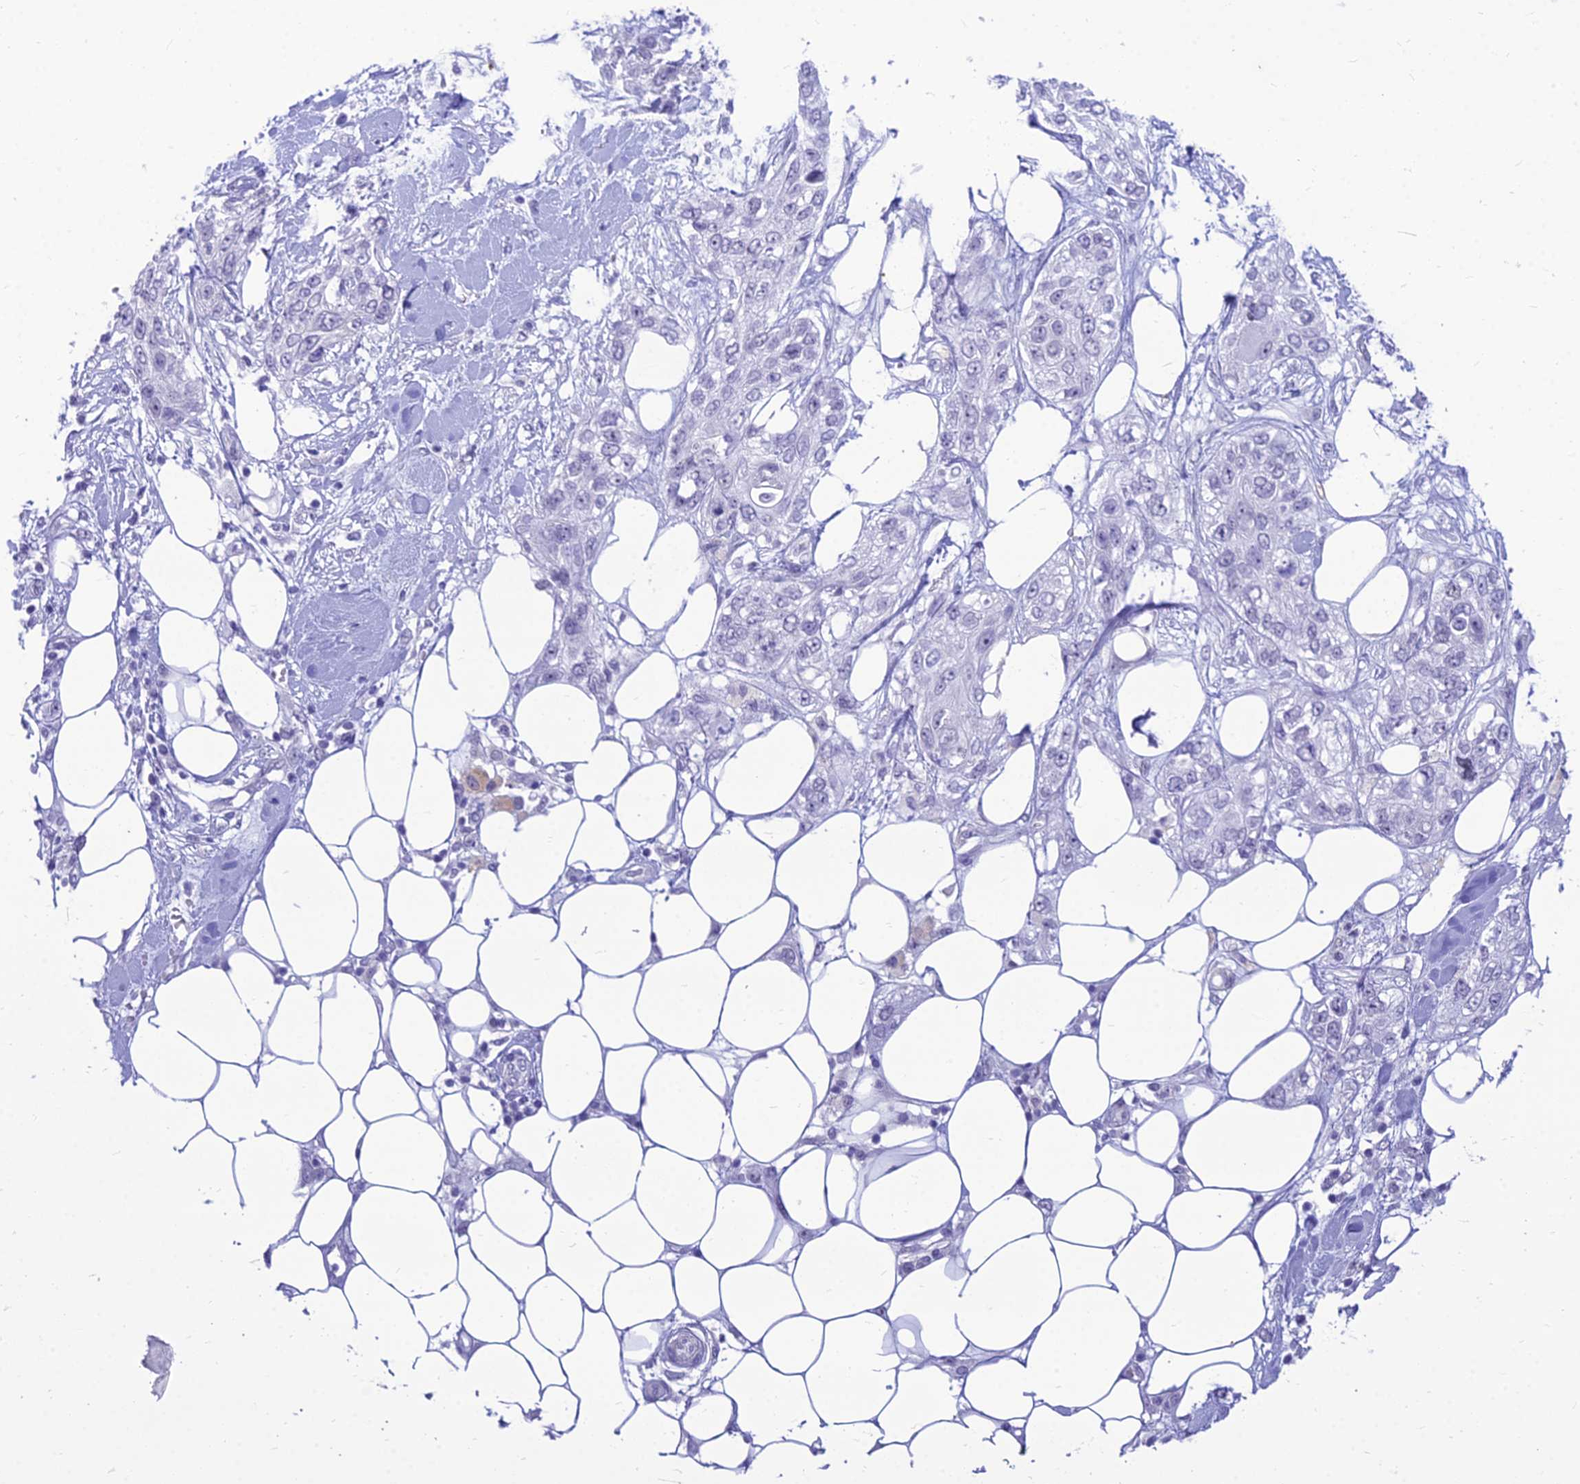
{"staining": {"intensity": "negative", "quantity": "none", "location": "none"}, "tissue": "skin cancer", "cell_type": "Tumor cells", "image_type": "cancer", "snomed": [{"axis": "morphology", "description": "Normal tissue, NOS"}, {"axis": "morphology", "description": "Squamous cell carcinoma, NOS"}, {"axis": "topography", "description": "Skin"}], "caption": "This photomicrograph is of skin squamous cell carcinoma stained with immunohistochemistry (IHC) to label a protein in brown with the nuclei are counter-stained blue. There is no staining in tumor cells.", "gene": "DHX40", "patient": {"sex": "male", "age": 72}}